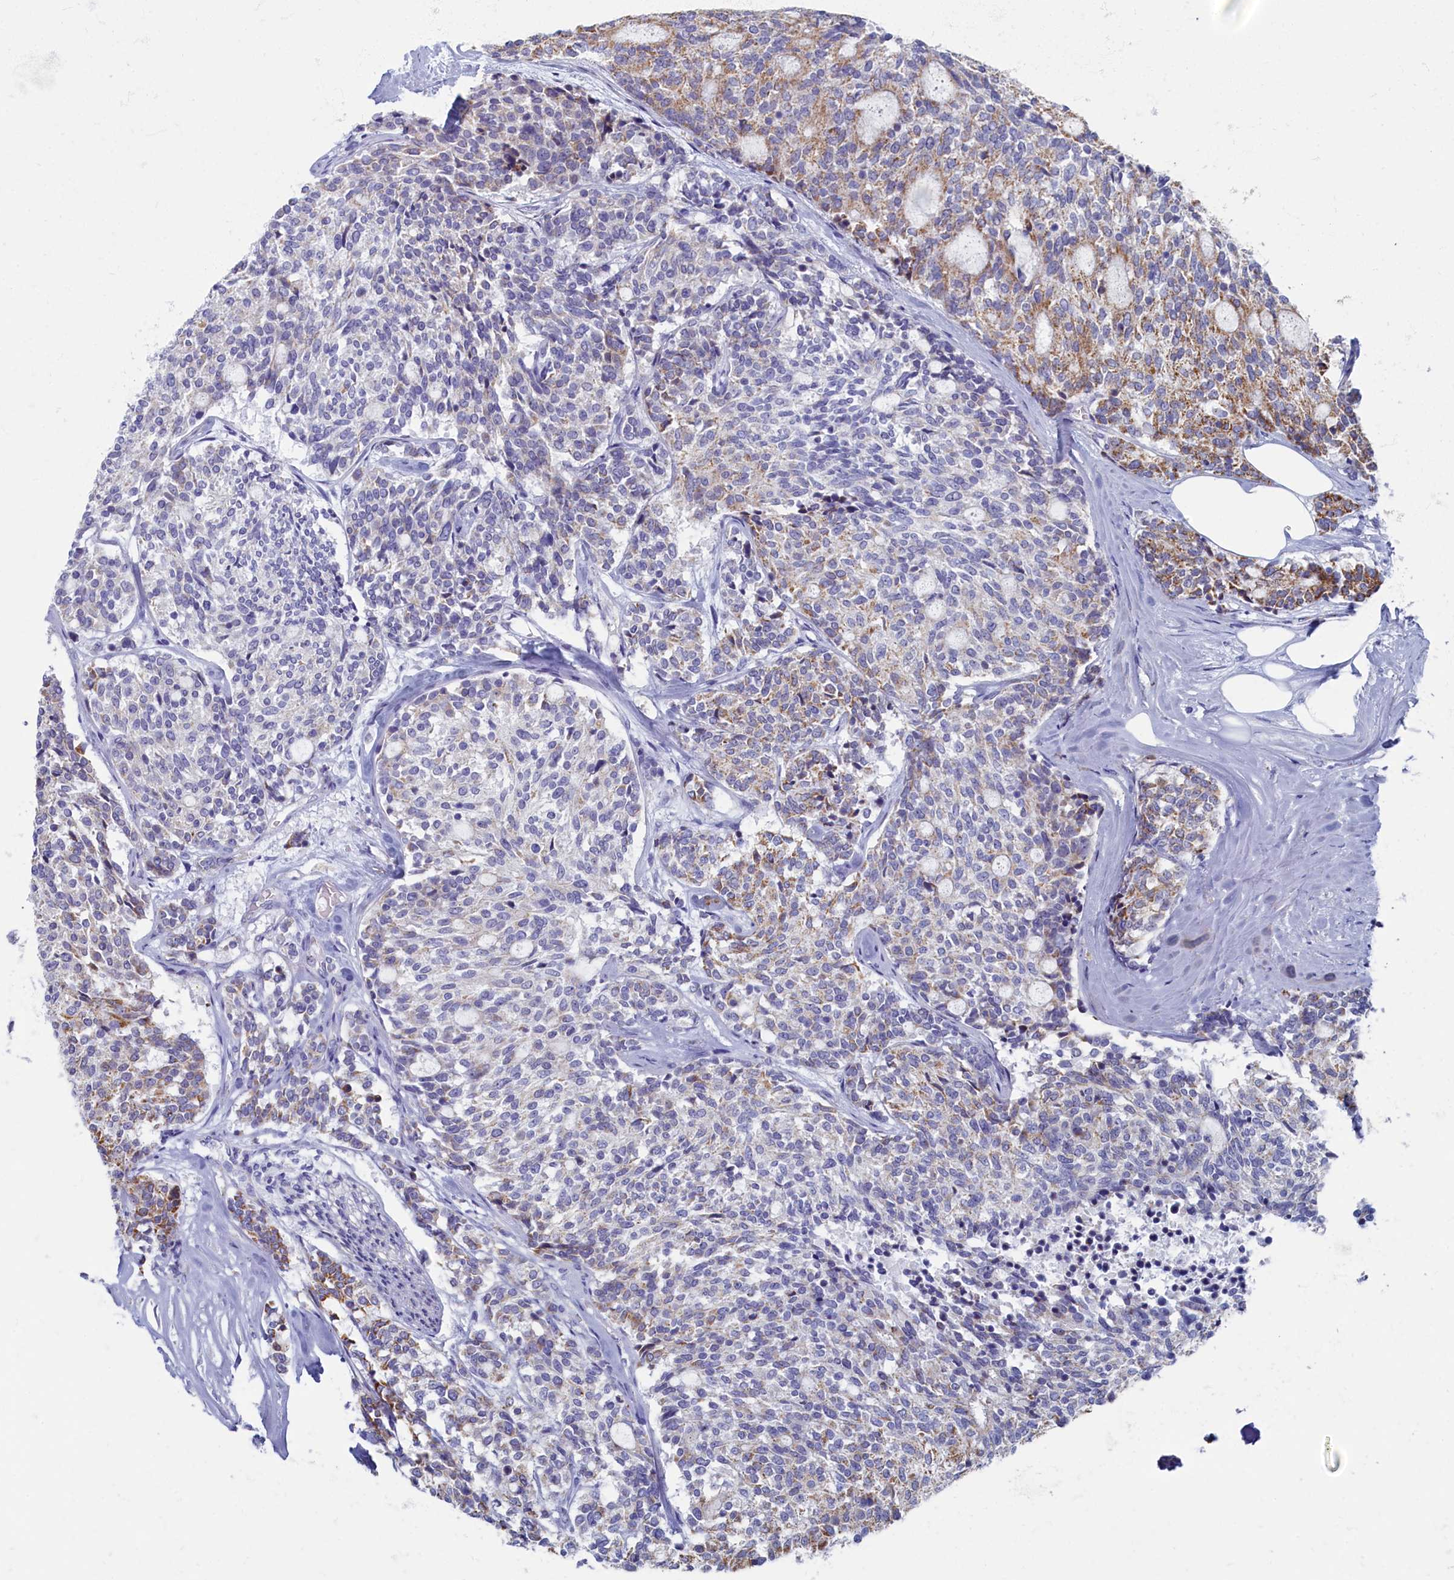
{"staining": {"intensity": "moderate", "quantity": "<25%", "location": "cytoplasmic/membranous"}, "tissue": "carcinoid", "cell_type": "Tumor cells", "image_type": "cancer", "snomed": [{"axis": "morphology", "description": "Carcinoid, malignant, NOS"}, {"axis": "topography", "description": "Pancreas"}], "caption": "An image showing moderate cytoplasmic/membranous positivity in about <25% of tumor cells in carcinoid (malignant), as visualized by brown immunohistochemical staining.", "gene": "OCIAD2", "patient": {"sex": "female", "age": 54}}